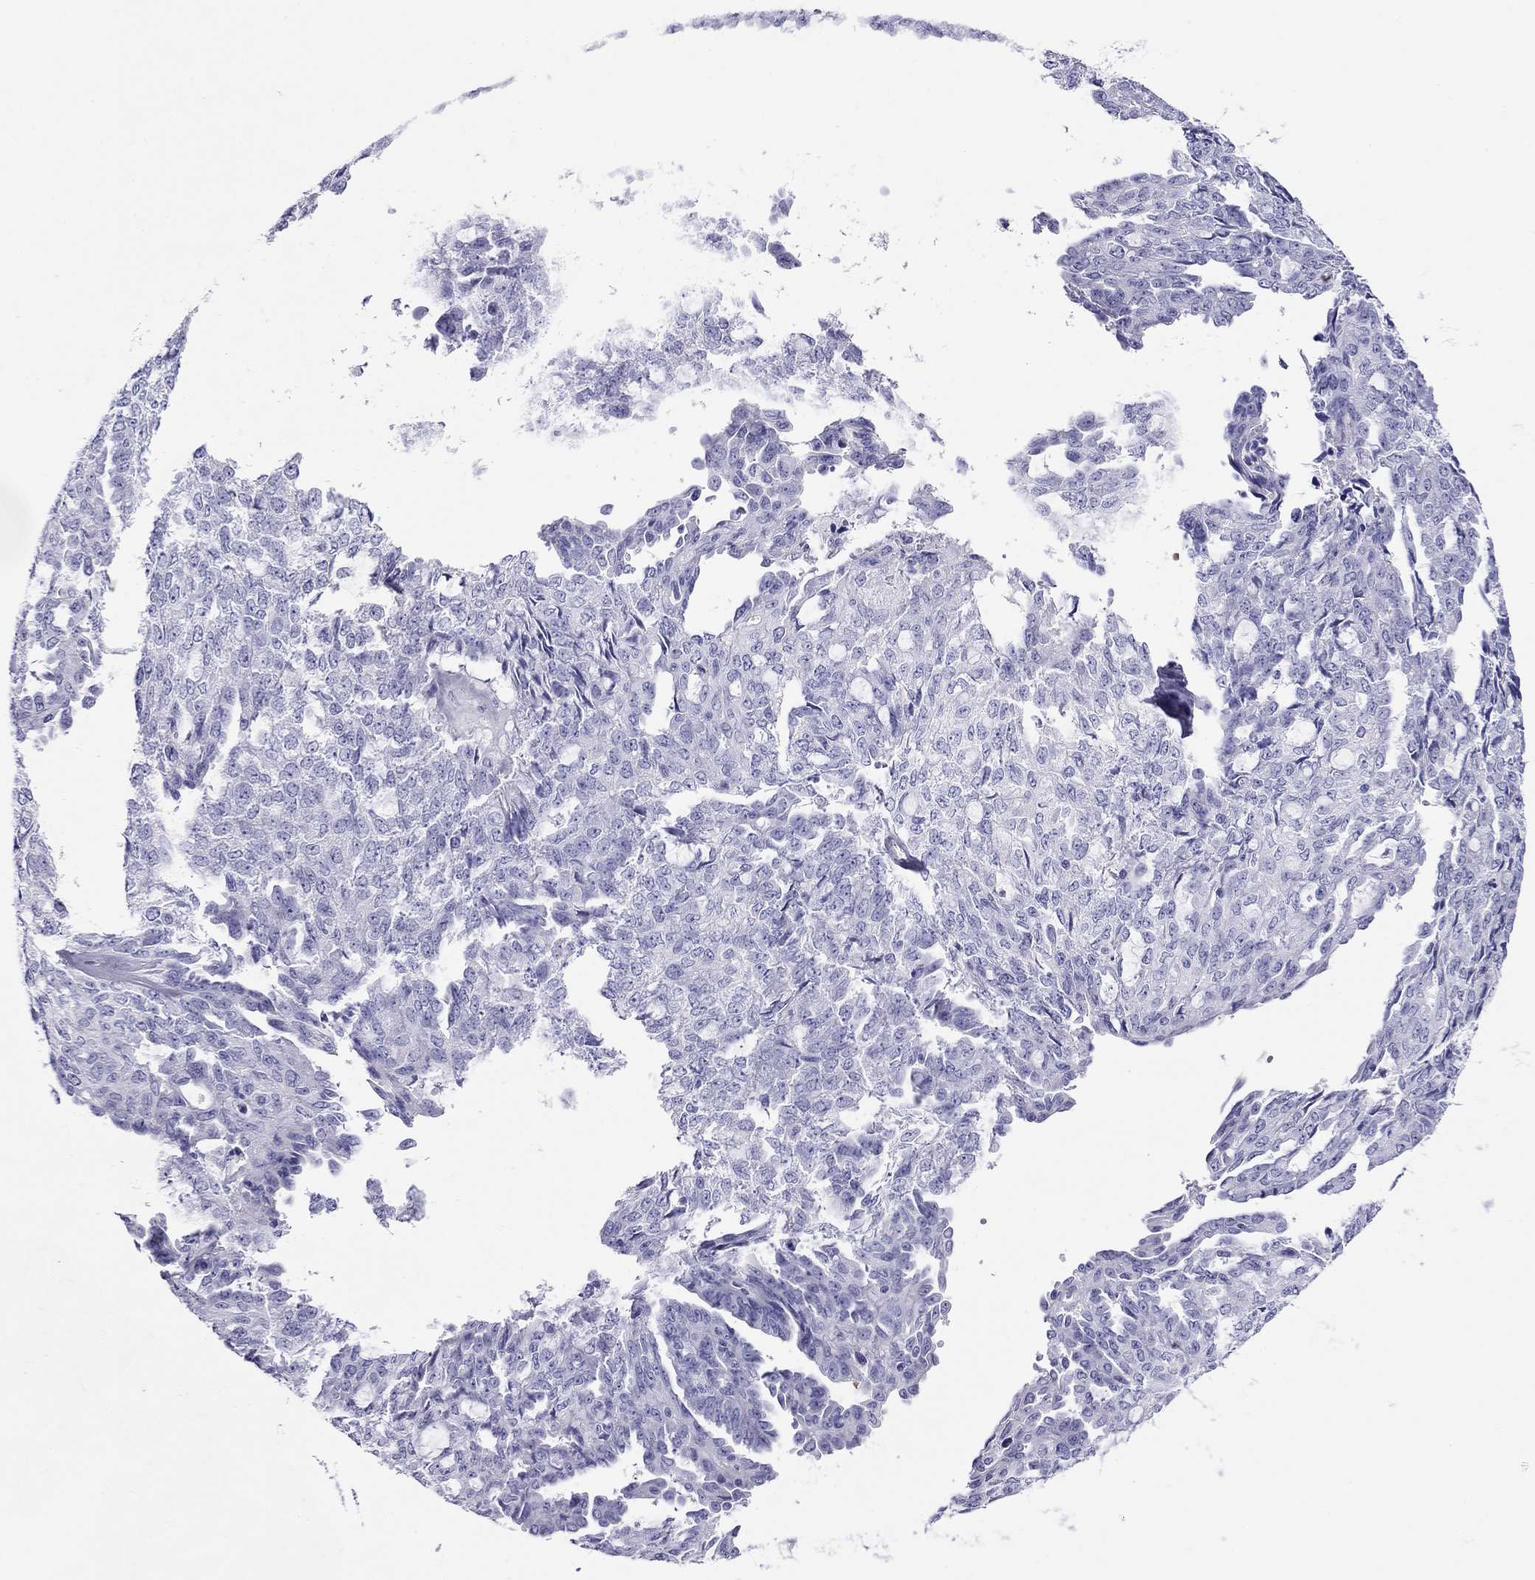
{"staining": {"intensity": "negative", "quantity": "none", "location": "none"}, "tissue": "ovarian cancer", "cell_type": "Tumor cells", "image_type": "cancer", "snomed": [{"axis": "morphology", "description": "Cystadenocarcinoma, serous, NOS"}, {"axis": "topography", "description": "Ovary"}], "caption": "Protein analysis of serous cystadenocarcinoma (ovarian) exhibits no significant staining in tumor cells.", "gene": "PTPRN", "patient": {"sex": "female", "age": 71}}